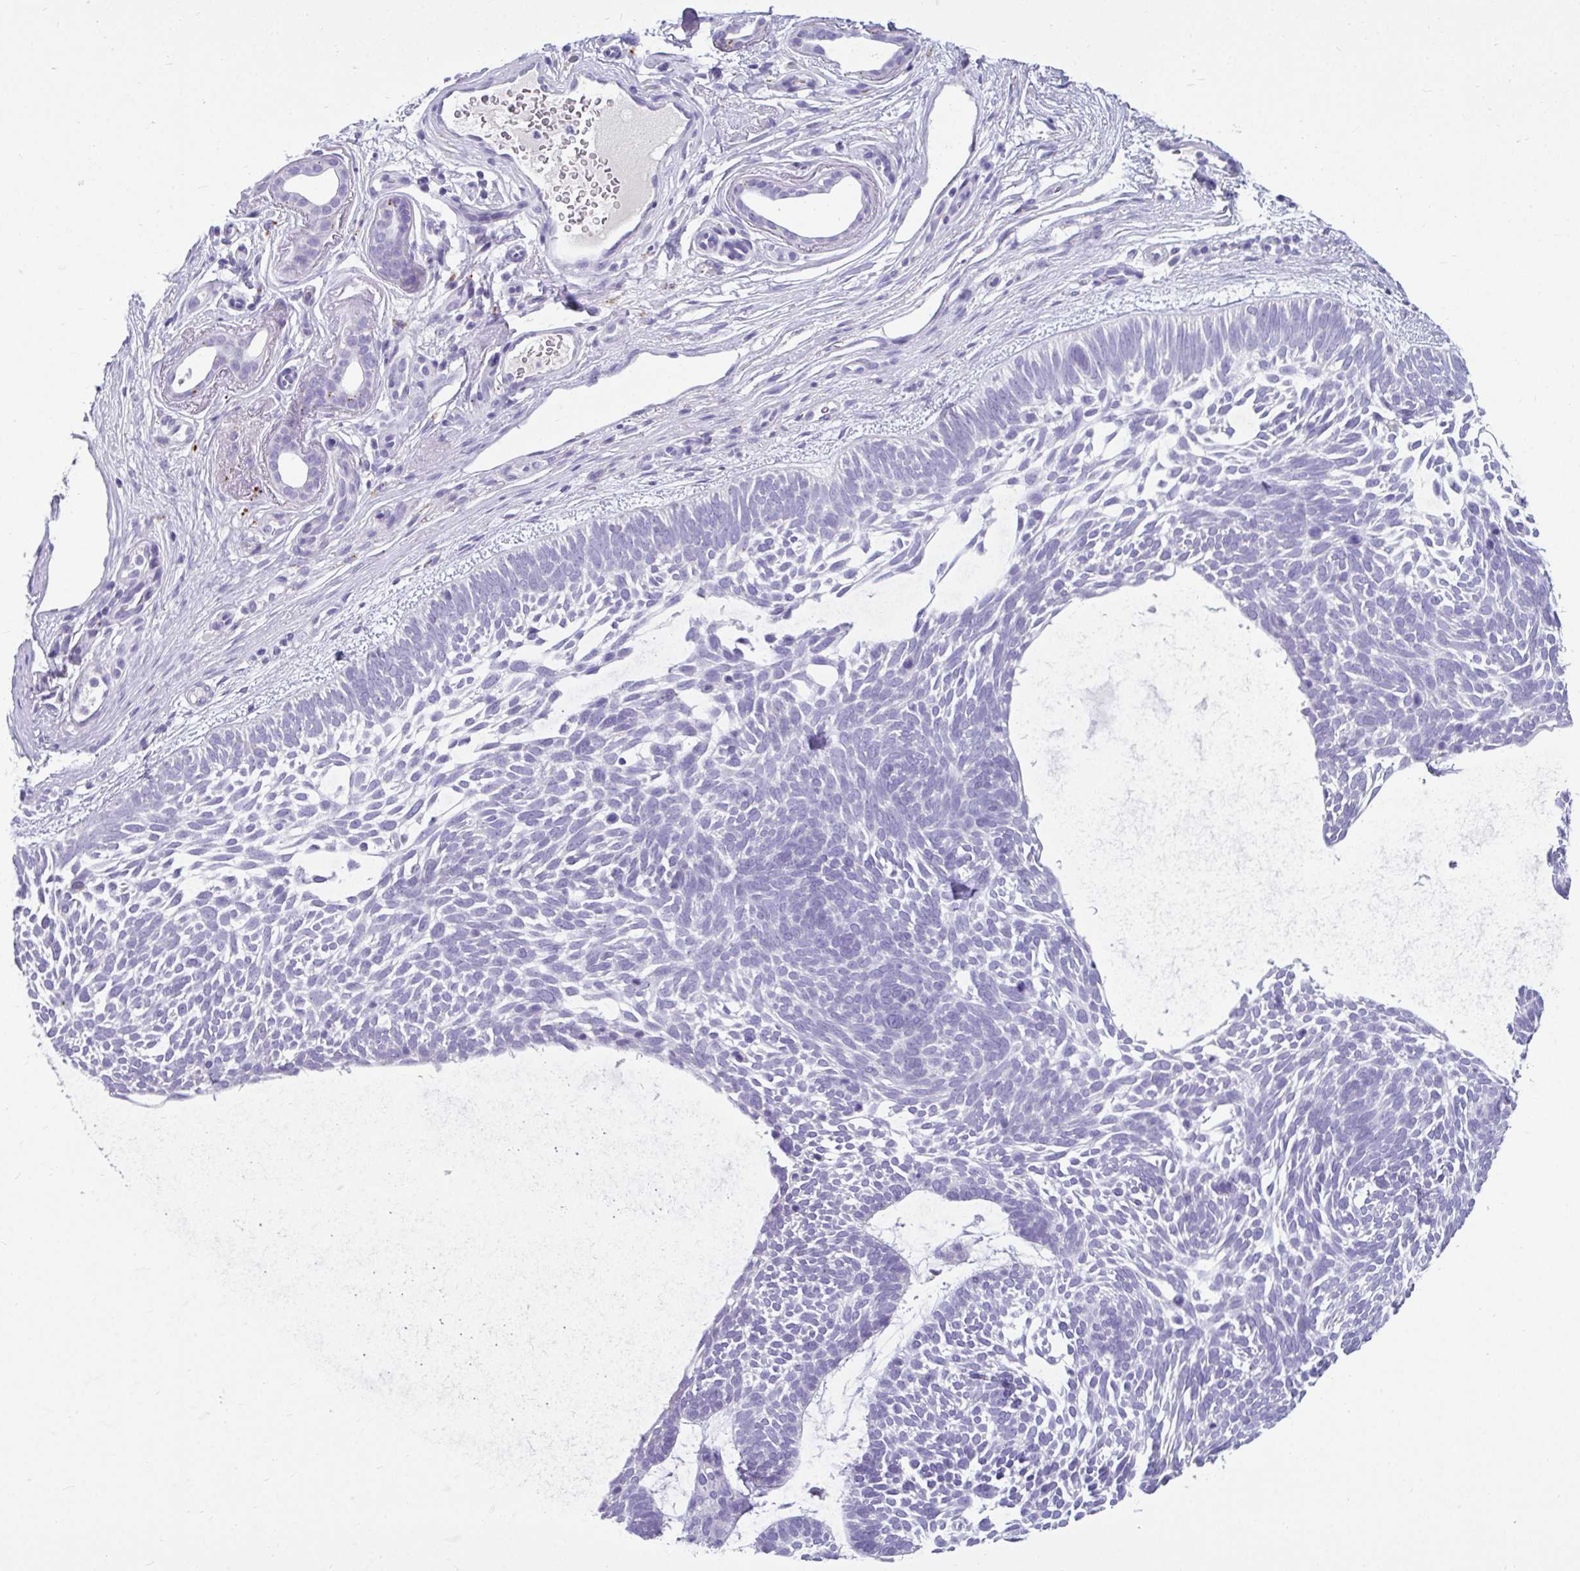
{"staining": {"intensity": "negative", "quantity": "none", "location": "none"}, "tissue": "skin cancer", "cell_type": "Tumor cells", "image_type": "cancer", "snomed": [{"axis": "morphology", "description": "Basal cell carcinoma"}, {"axis": "topography", "description": "Skin"}, {"axis": "topography", "description": "Skin of face"}], "caption": "Human basal cell carcinoma (skin) stained for a protein using IHC shows no staining in tumor cells.", "gene": "CTSZ", "patient": {"sex": "male", "age": 83}}